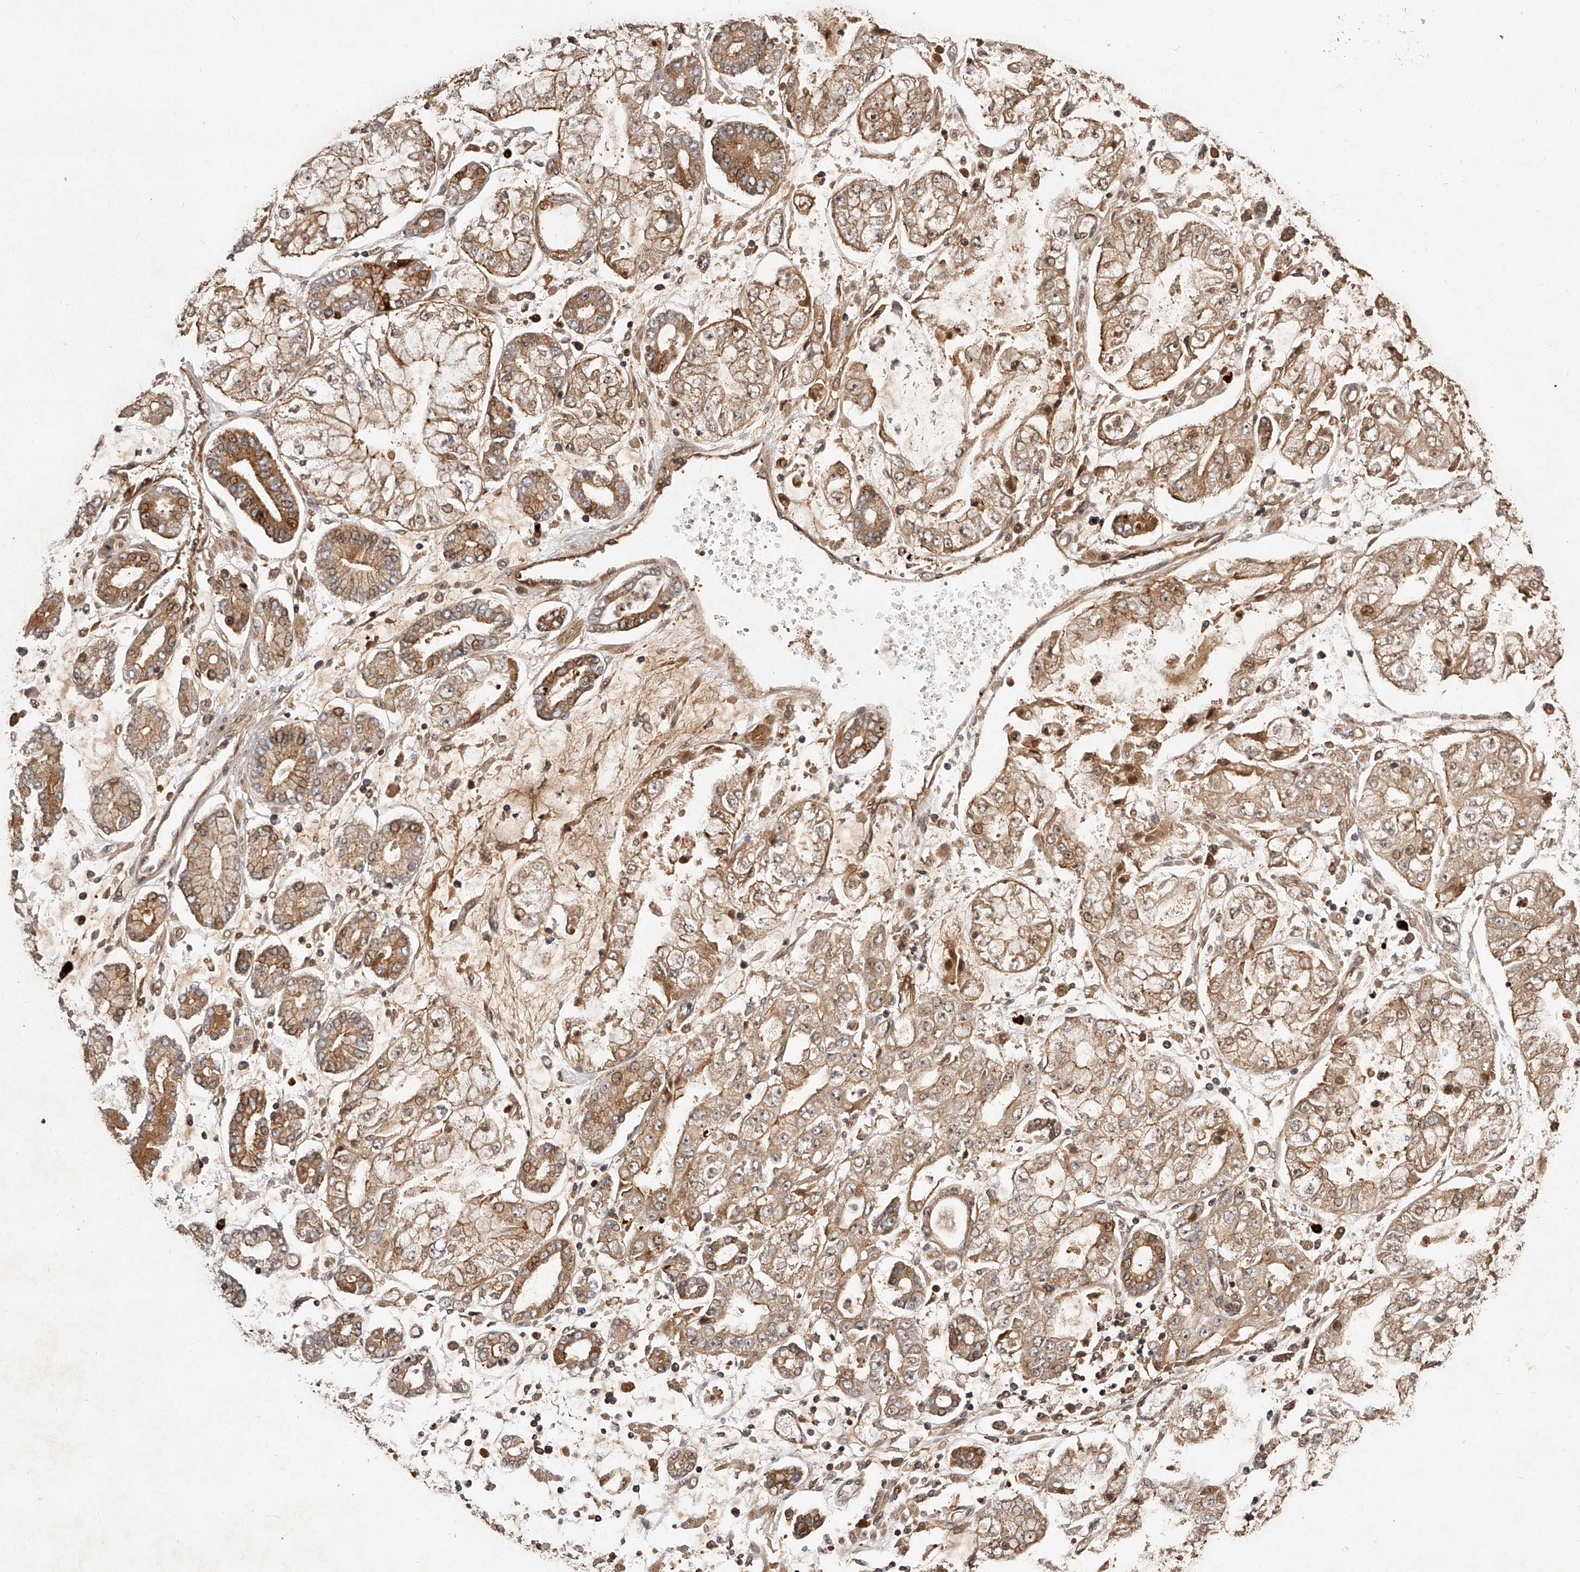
{"staining": {"intensity": "moderate", "quantity": ">75%", "location": "cytoplasmic/membranous"}, "tissue": "stomach cancer", "cell_type": "Tumor cells", "image_type": "cancer", "snomed": [{"axis": "morphology", "description": "Adenocarcinoma, NOS"}, {"axis": "topography", "description": "Stomach"}], "caption": "Stomach adenocarcinoma stained with a protein marker shows moderate staining in tumor cells.", "gene": "CRYZL1", "patient": {"sex": "male", "age": 76}}